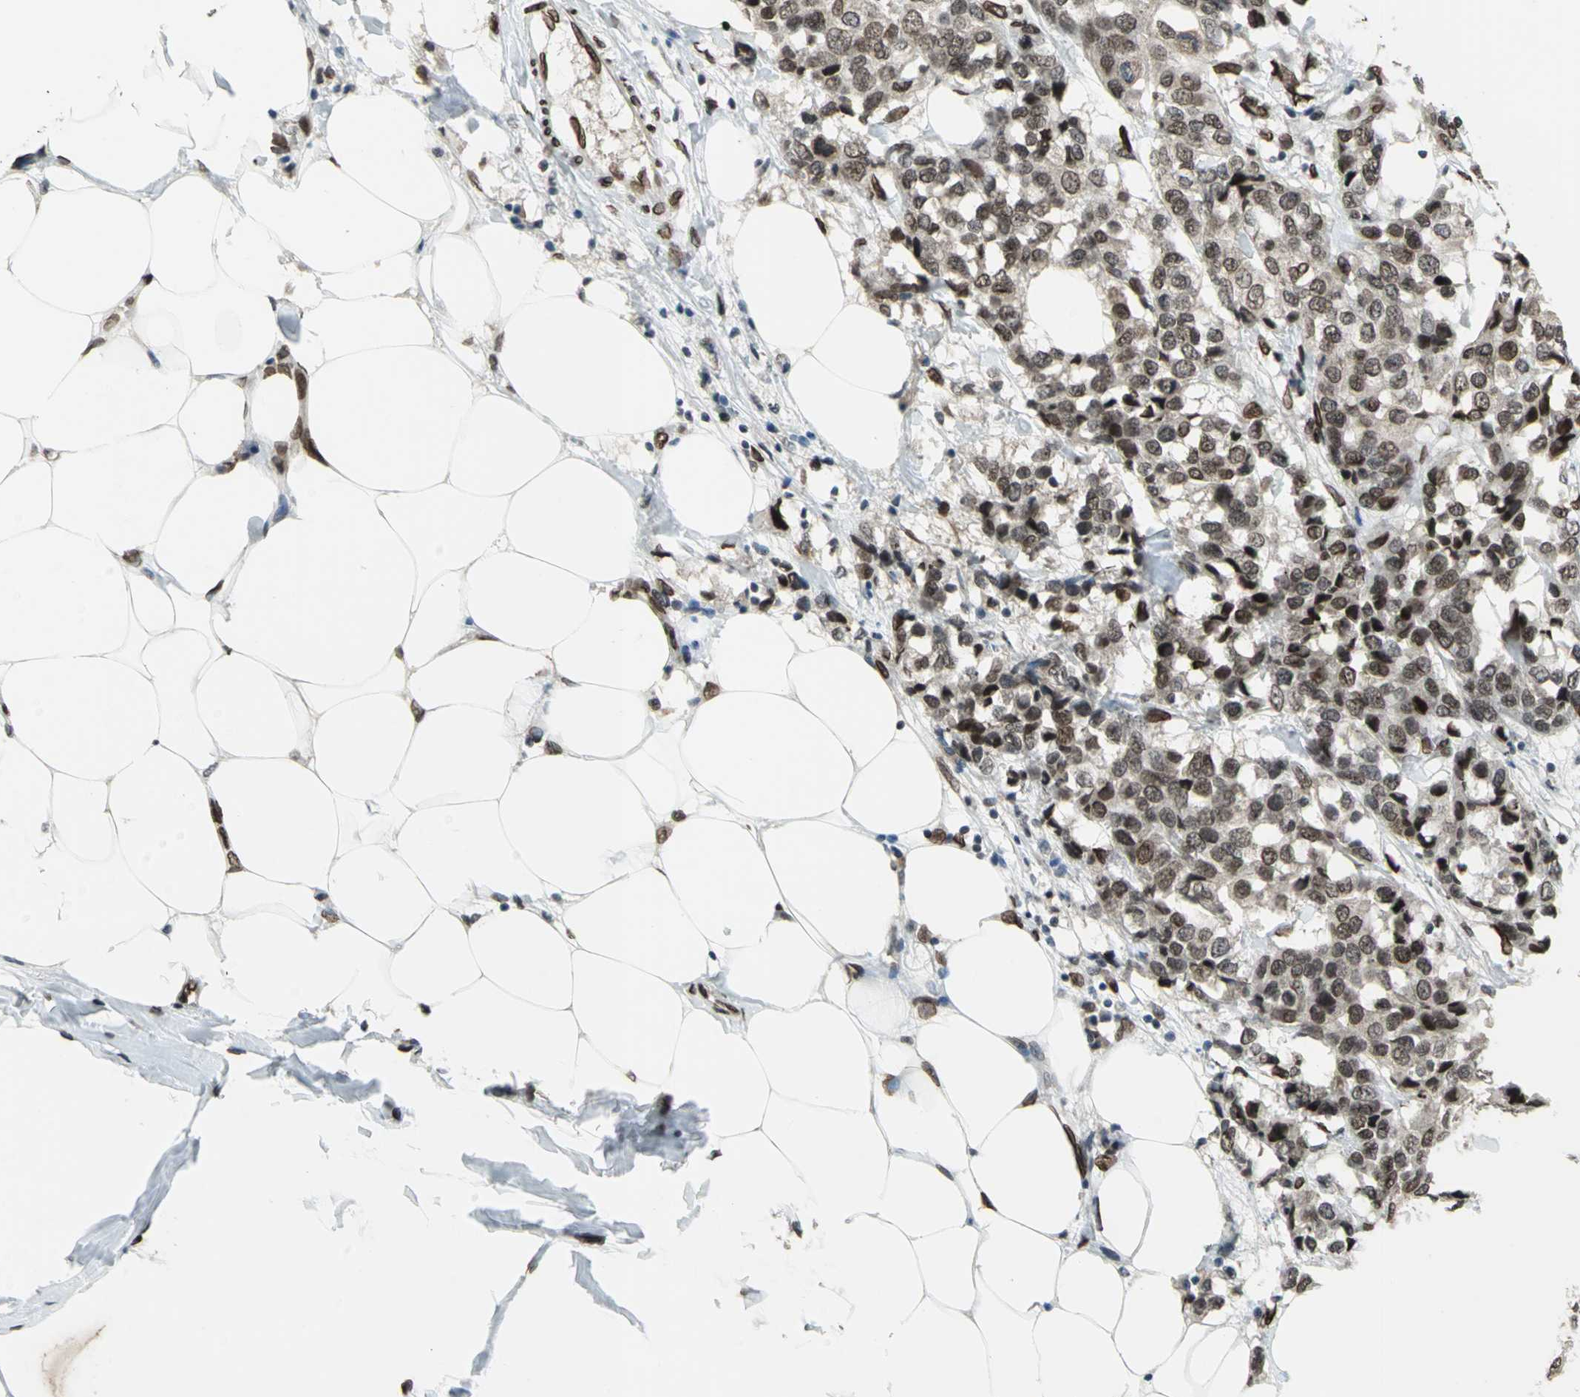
{"staining": {"intensity": "moderate", "quantity": ">75%", "location": "cytoplasmic/membranous,nuclear"}, "tissue": "breast cancer", "cell_type": "Tumor cells", "image_type": "cancer", "snomed": [{"axis": "morphology", "description": "Duct carcinoma"}, {"axis": "topography", "description": "Breast"}], "caption": "Breast cancer (infiltrating ductal carcinoma) stained with DAB immunohistochemistry (IHC) shows medium levels of moderate cytoplasmic/membranous and nuclear staining in approximately >75% of tumor cells. (Brightfield microscopy of DAB IHC at high magnification).", "gene": "ISY1", "patient": {"sex": "female", "age": 80}}